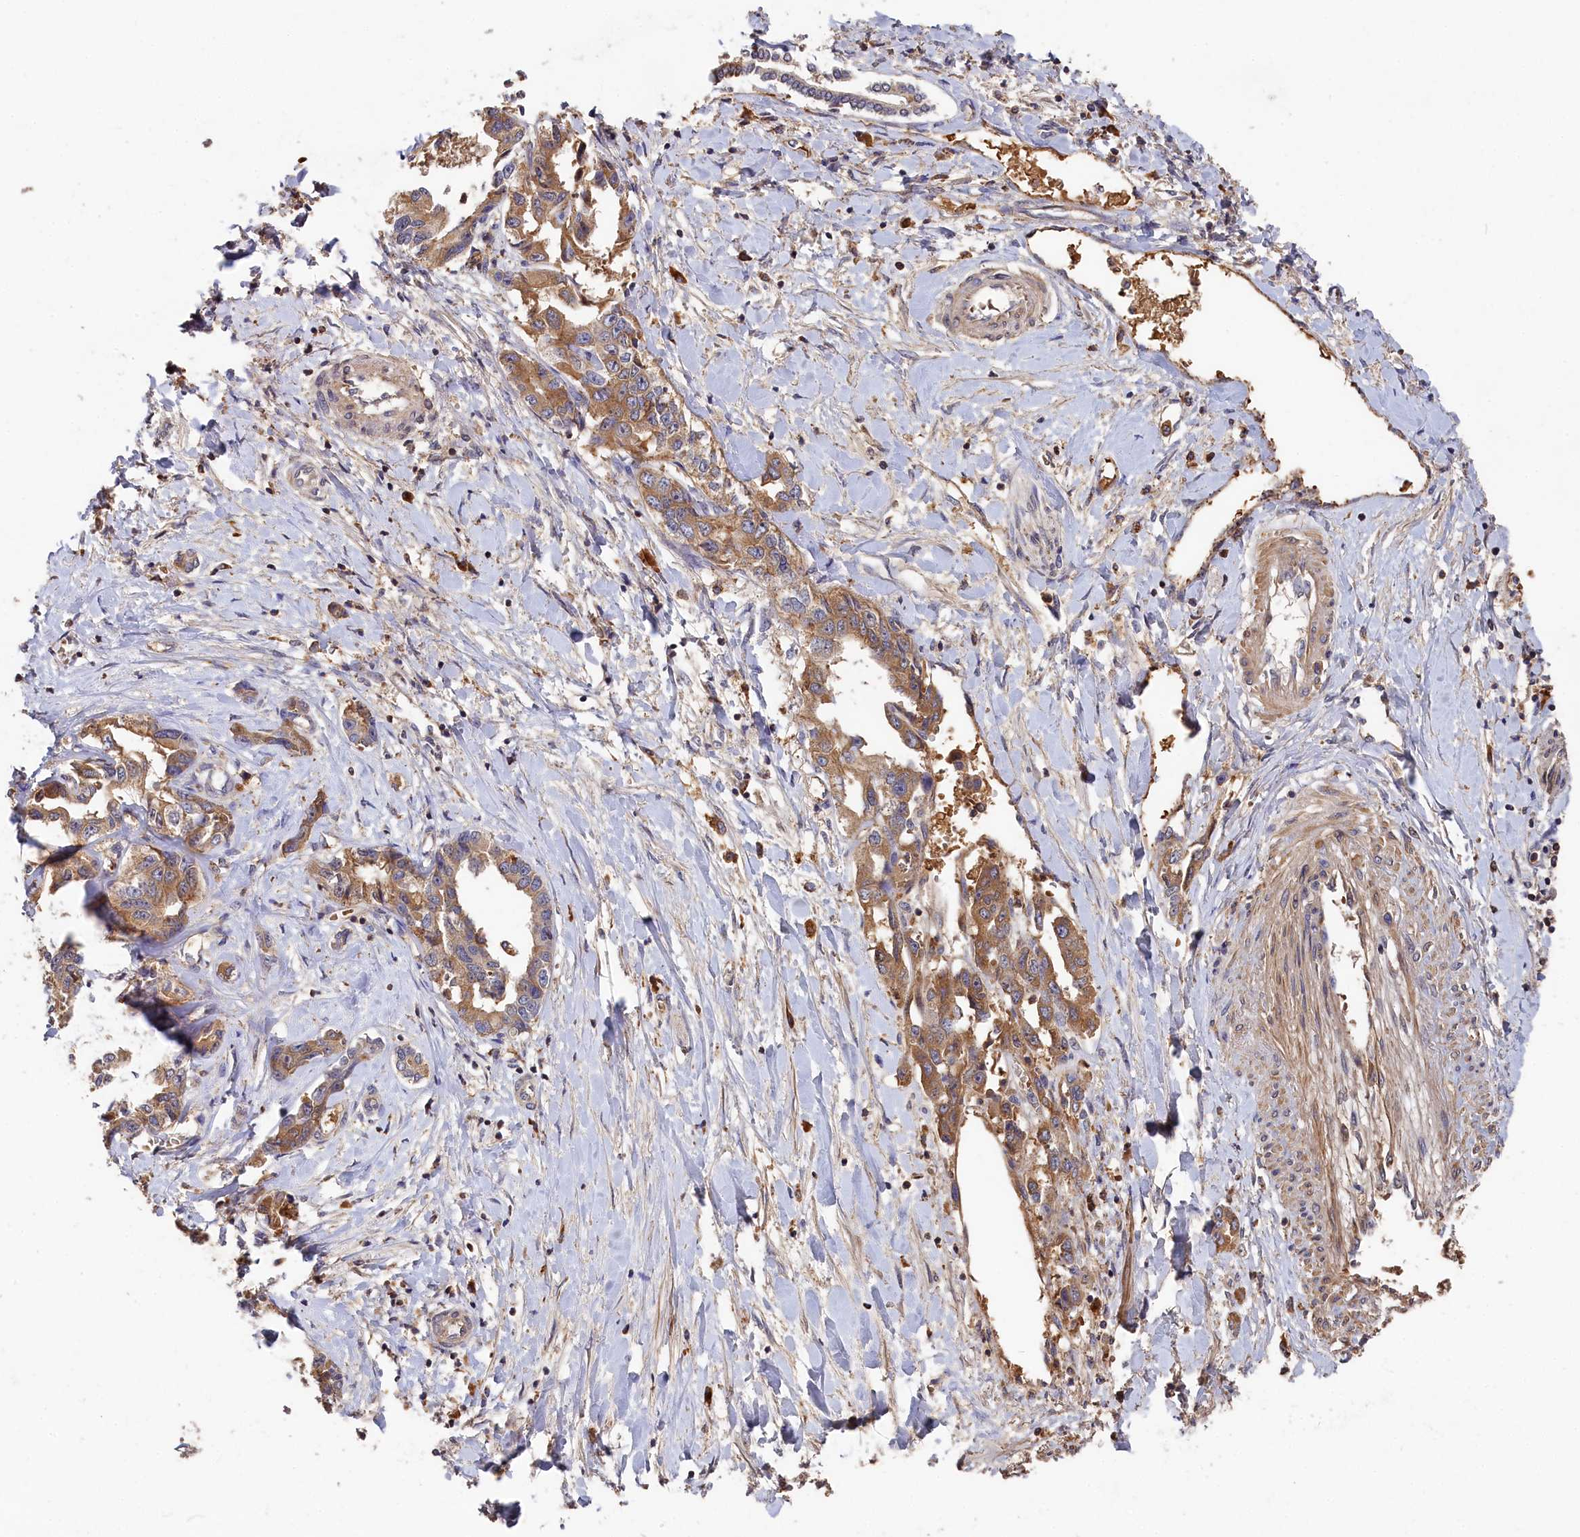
{"staining": {"intensity": "moderate", "quantity": ">75%", "location": "cytoplasmic/membranous"}, "tissue": "liver cancer", "cell_type": "Tumor cells", "image_type": "cancer", "snomed": [{"axis": "morphology", "description": "Cholangiocarcinoma"}, {"axis": "topography", "description": "Liver"}], "caption": "Immunohistochemistry of cholangiocarcinoma (liver) demonstrates medium levels of moderate cytoplasmic/membranous positivity in approximately >75% of tumor cells.", "gene": "DHRS11", "patient": {"sex": "male", "age": 59}}